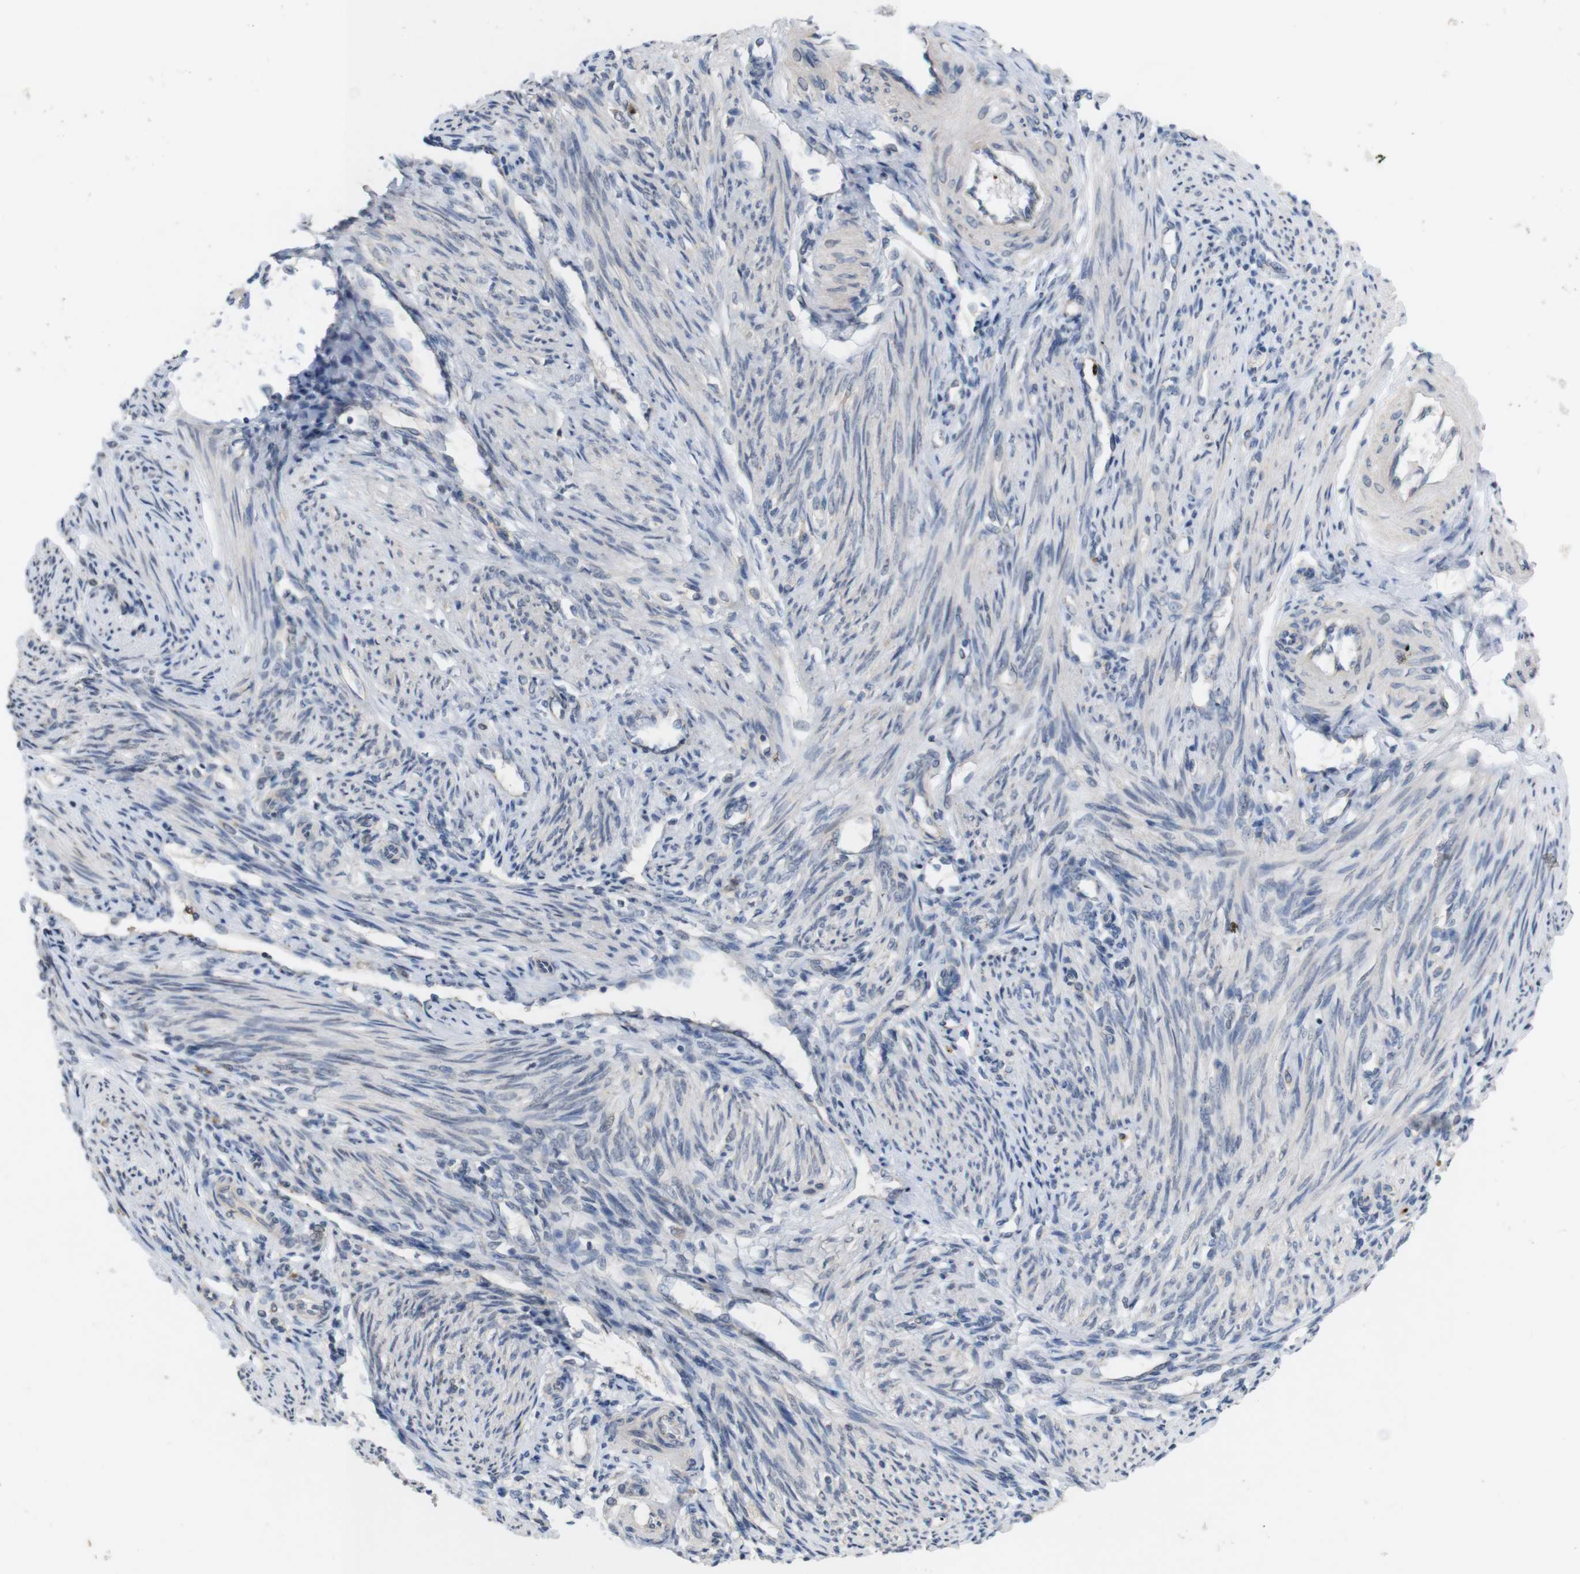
{"staining": {"intensity": "negative", "quantity": "none", "location": "none"}, "tissue": "endometrium", "cell_type": "Cells in endometrial stroma", "image_type": "normal", "snomed": [{"axis": "morphology", "description": "Normal tissue, NOS"}, {"axis": "topography", "description": "Endometrium"}], "caption": "Immunohistochemistry (IHC) image of normal endometrium: human endometrium stained with DAB (3,3'-diaminobenzidine) reveals no significant protein expression in cells in endometrial stroma.", "gene": "TSPAN14", "patient": {"sex": "female", "age": 42}}